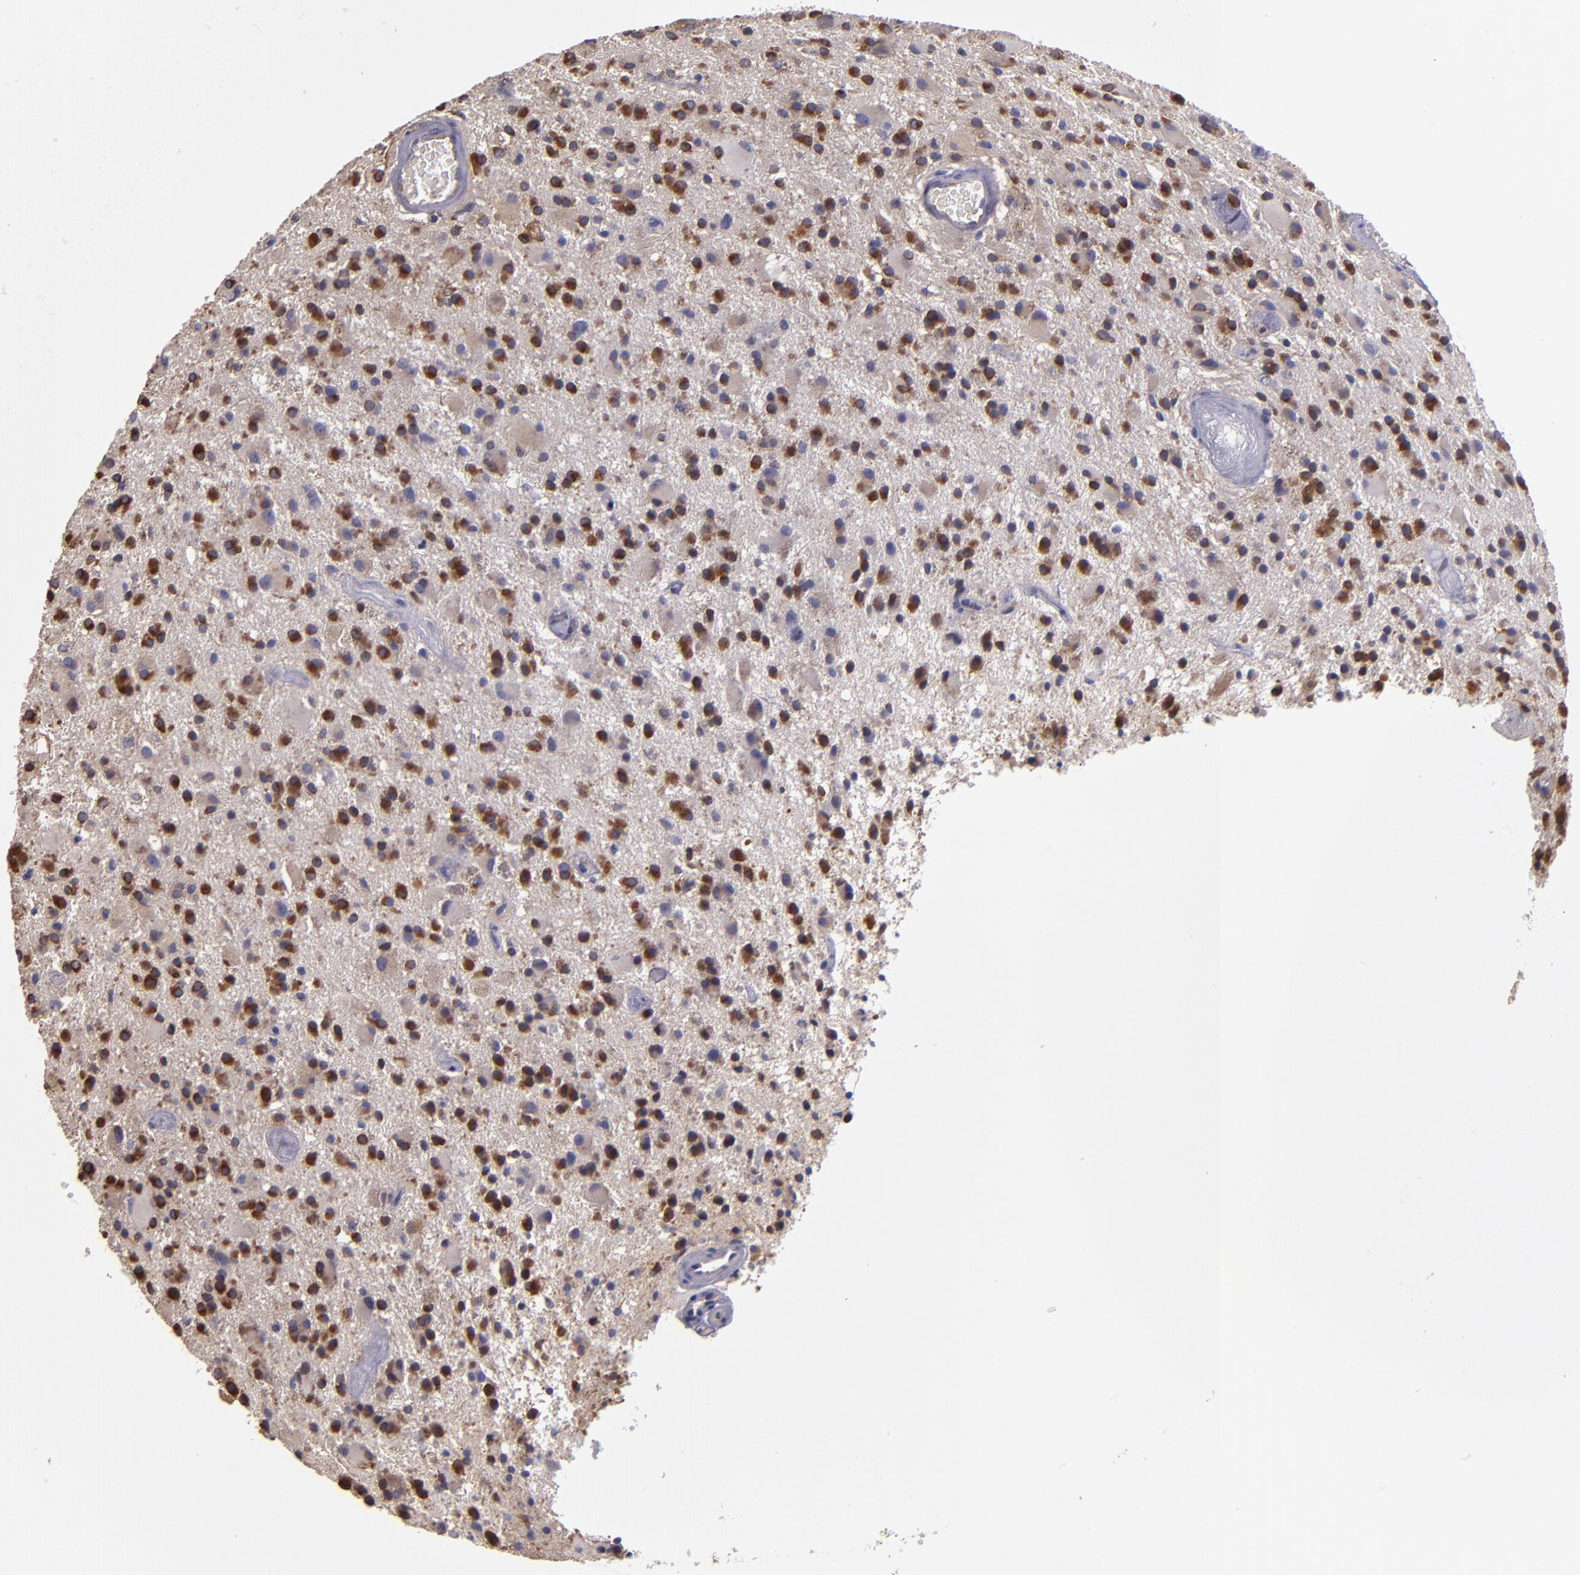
{"staining": {"intensity": "strong", "quantity": "25%-75%", "location": "cytoplasmic/membranous"}, "tissue": "glioma", "cell_type": "Tumor cells", "image_type": "cancer", "snomed": [{"axis": "morphology", "description": "Glioma, malignant, Low grade"}, {"axis": "topography", "description": "Brain"}], "caption": "A brown stain labels strong cytoplasmic/membranous positivity of a protein in human malignant low-grade glioma tumor cells. Using DAB (brown) and hematoxylin (blue) stains, captured at high magnification using brightfield microscopy.", "gene": "CARS1", "patient": {"sex": "male", "age": 58}}